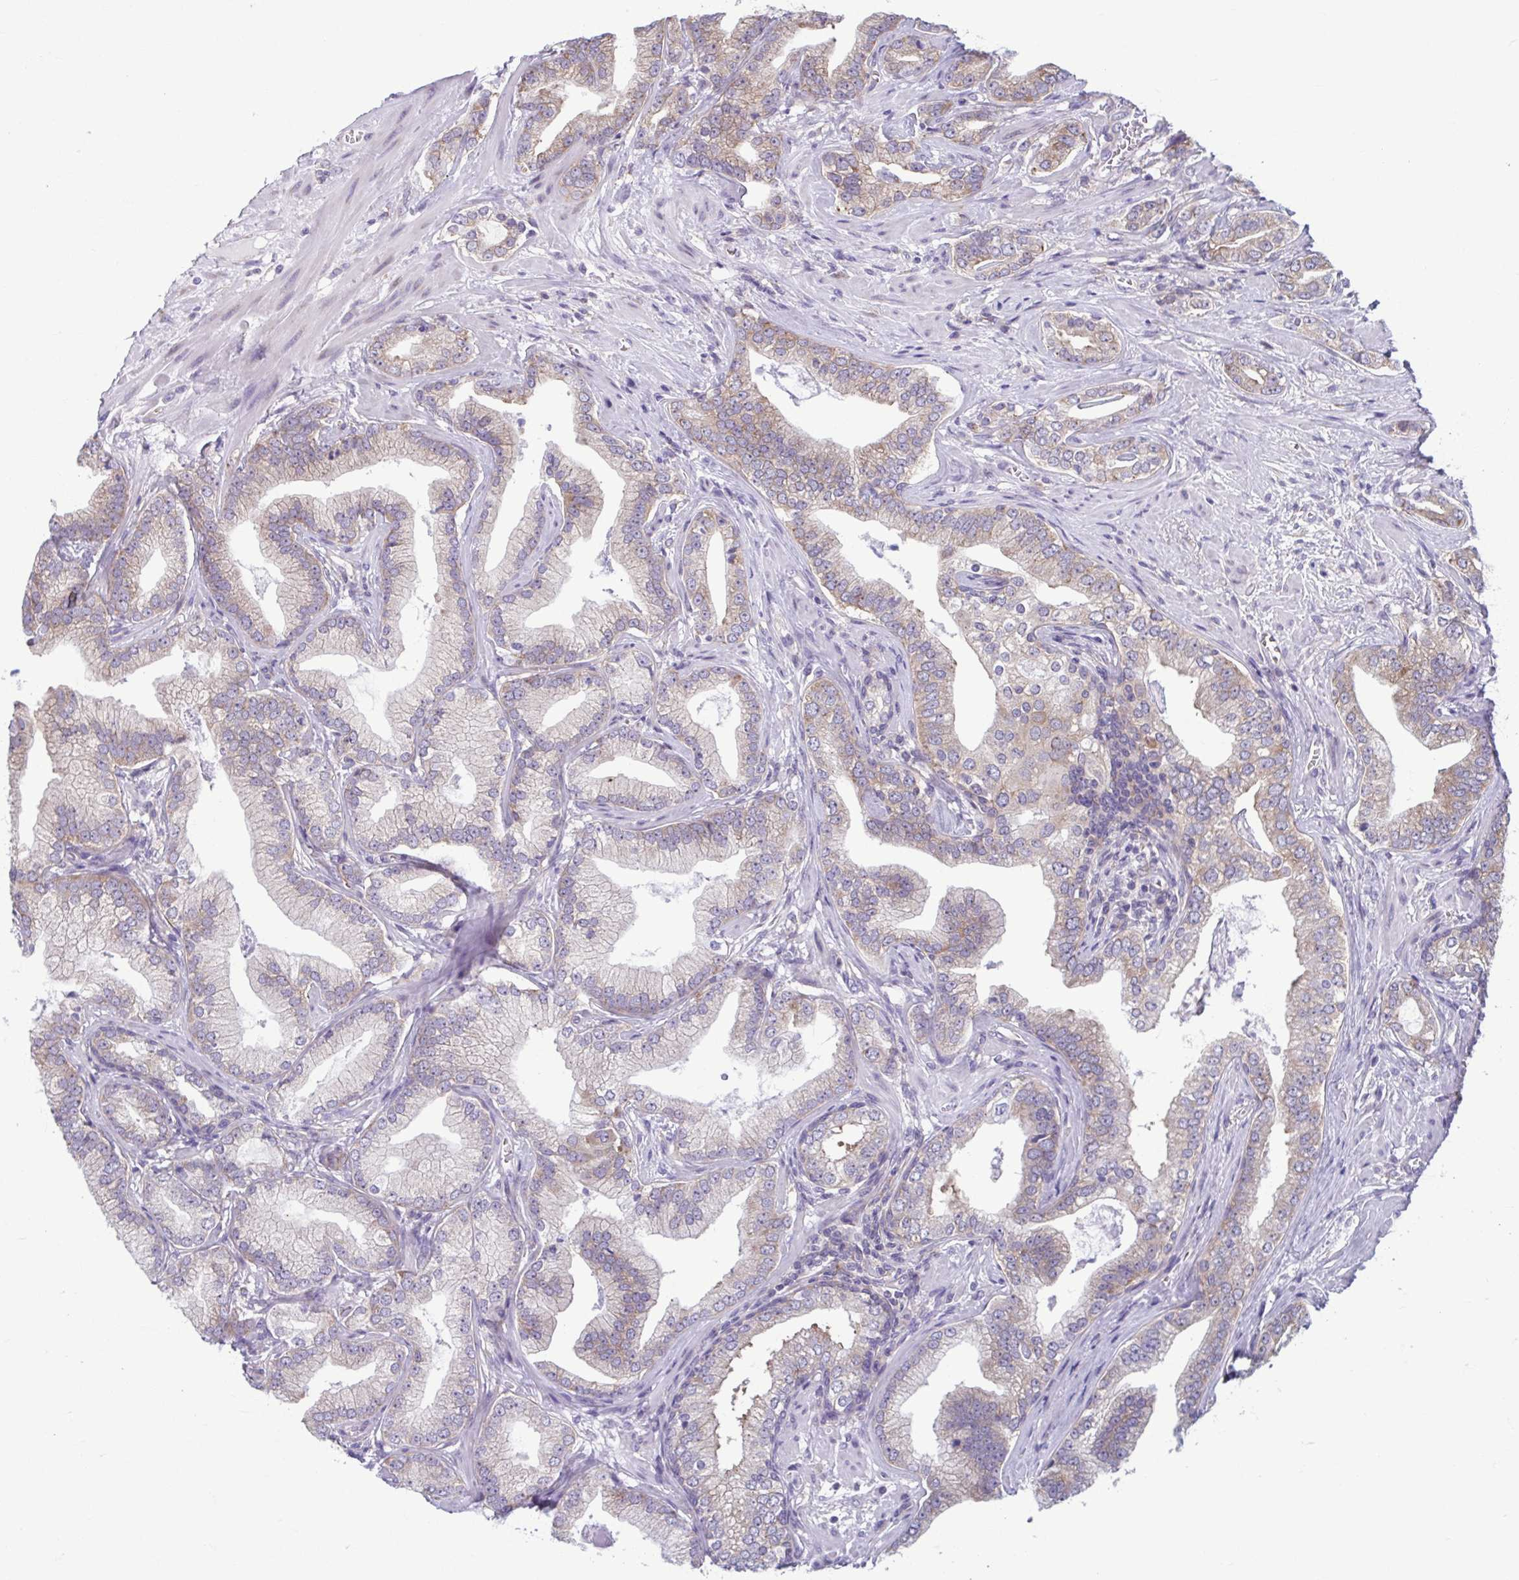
{"staining": {"intensity": "weak", "quantity": "25%-75%", "location": "cytoplasmic/membranous"}, "tissue": "prostate cancer", "cell_type": "Tumor cells", "image_type": "cancer", "snomed": [{"axis": "morphology", "description": "Adenocarcinoma, Low grade"}, {"axis": "topography", "description": "Prostate"}], "caption": "High-power microscopy captured an immunohistochemistry micrograph of prostate cancer (low-grade adenocarcinoma), revealing weak cytoplasmic/membranous staining in about 25%-75% of tumor cells.", "gene": "TMEM108", "patient": {"sex": "male", "age": 62}}